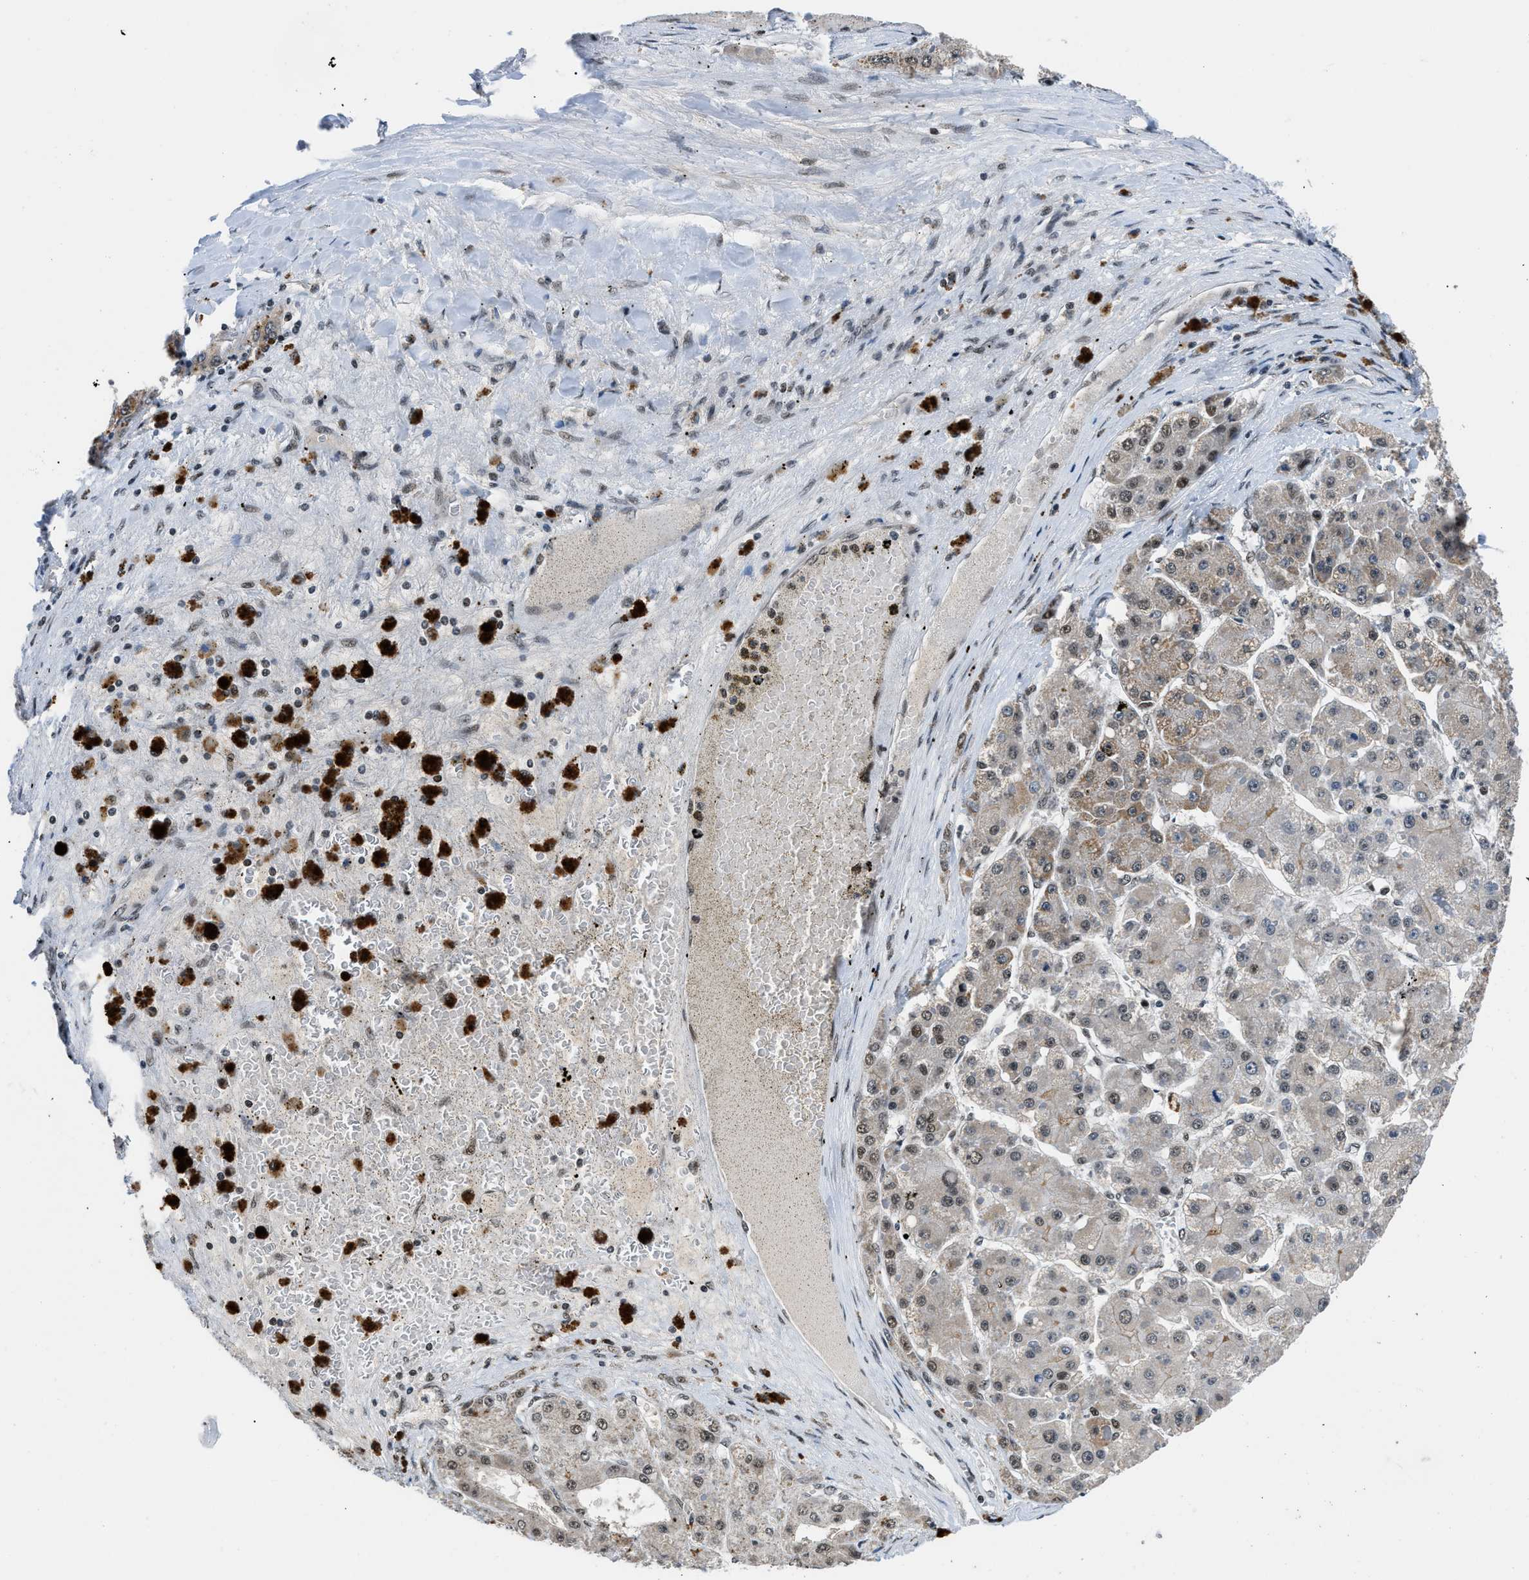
{"staining": {"intensity": "moderate", "quantity": "<25%", "location": "nuclear"}, "tissue": "liver cancer", "cell_type": "Tumor cells", "image_type": "cancer", "snomed": [{"axis": "morphology", "description": "Carcinoma, Hepatocellular, NOS"}, {"axis": "topography", "description": "Liver"}], "caption": "Liver hepatocellular carcinoma stained for a protein (brown) demonstrates moderate nuclear positive staining in approximately <25% of tumor cells.", "gene": "KDM3B", "patient": {"sex": "female", "age": 73}}